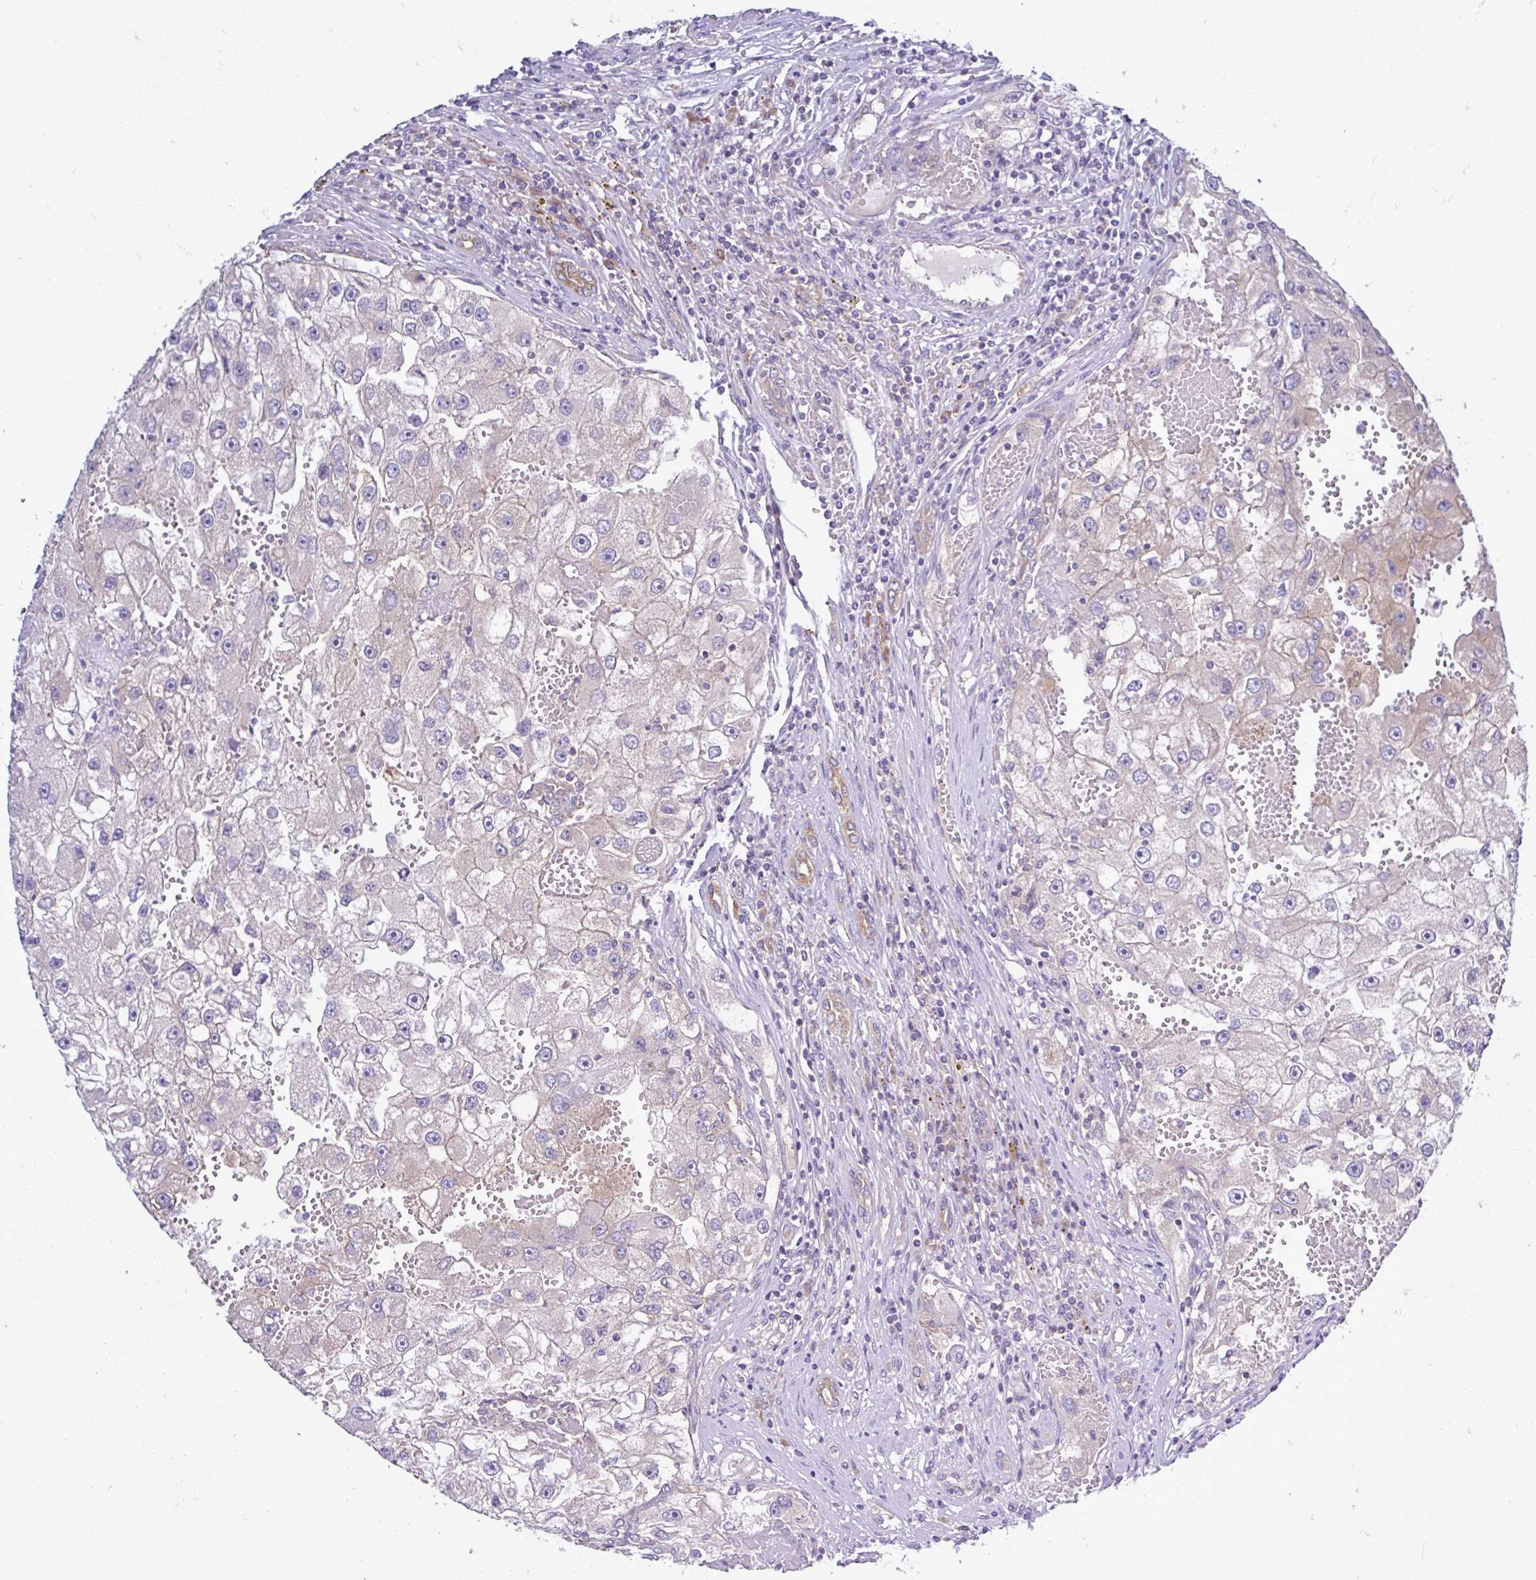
{"staining": {"intensity": "weak", "quantity": "<25%", "location": "cytoplasmic/membranous"}, "tissue": "renal cancer", "cell_type": "Tumor cells", "image_type": "cancer", "snomed": [{"axis": "morphology", "description": "Adenocarcinoma, NOS"}, {"axis": "topography", "description": "Kidney"}], "caption": "Immunohistochemical staining of human adenocarcinoma (renal) reveals no significant expression in tumor cells.", "gene": "LARS1", "patient": {"sex": "male", "age": 63}}